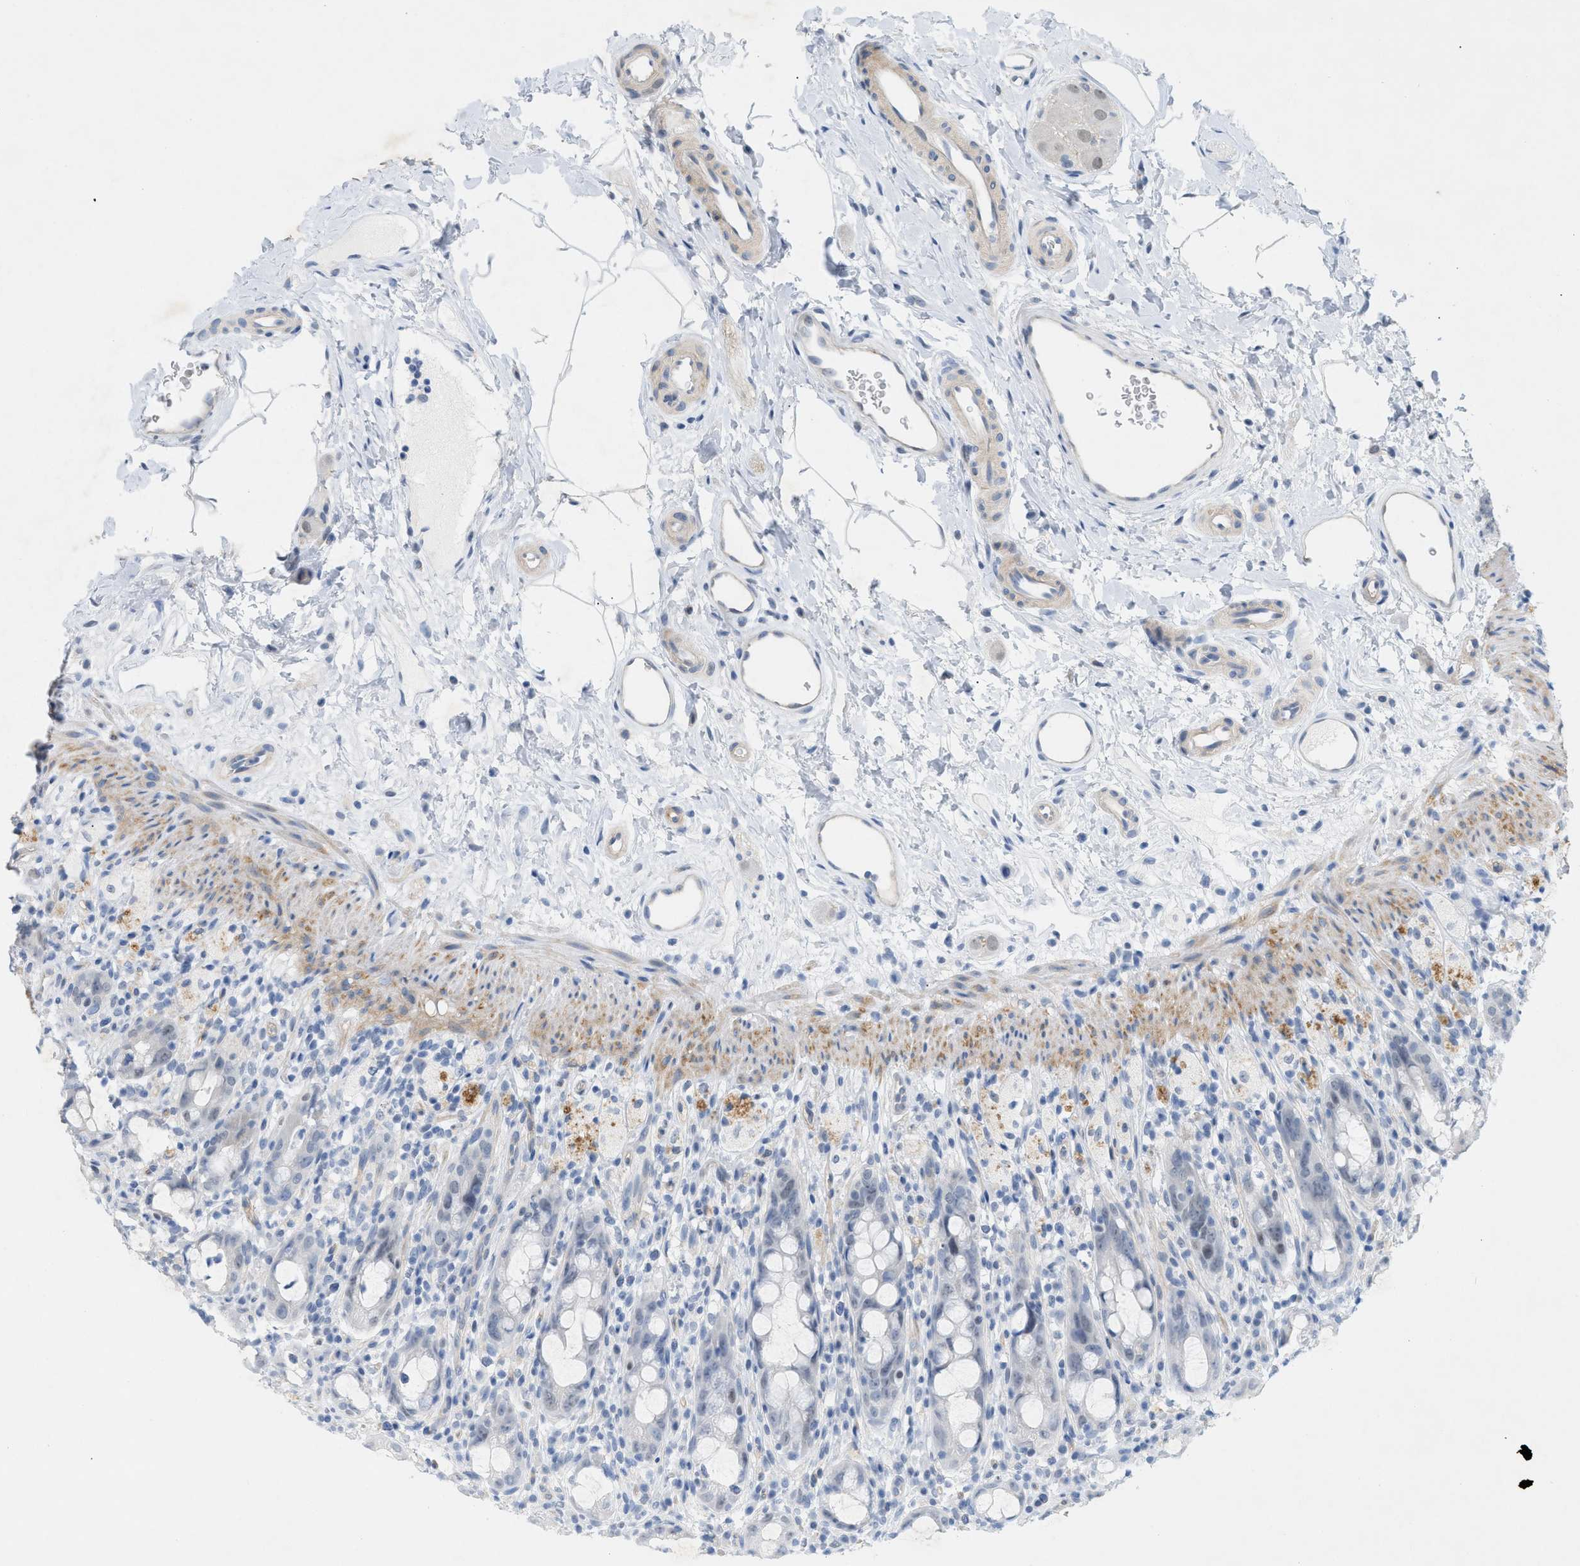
{"staining": {"intensity": "negative", "quantity": "none", "location": "none"}, "tissue": "rectum", "cell_type": "Glandular cells", "image_type": "normal", "snomed": [{"axis": "morphology", "description": "Normal tissue, NOS"}, {"axis": "topography", "description": "Rectum"}], "caption": "Immunohistochemical staining of benign human rectum shows no significant positivity in glandular cells. Nuclei are stained in blue.", "gene": "HLTF", "patient": {"sex": "male", "age": 44}}